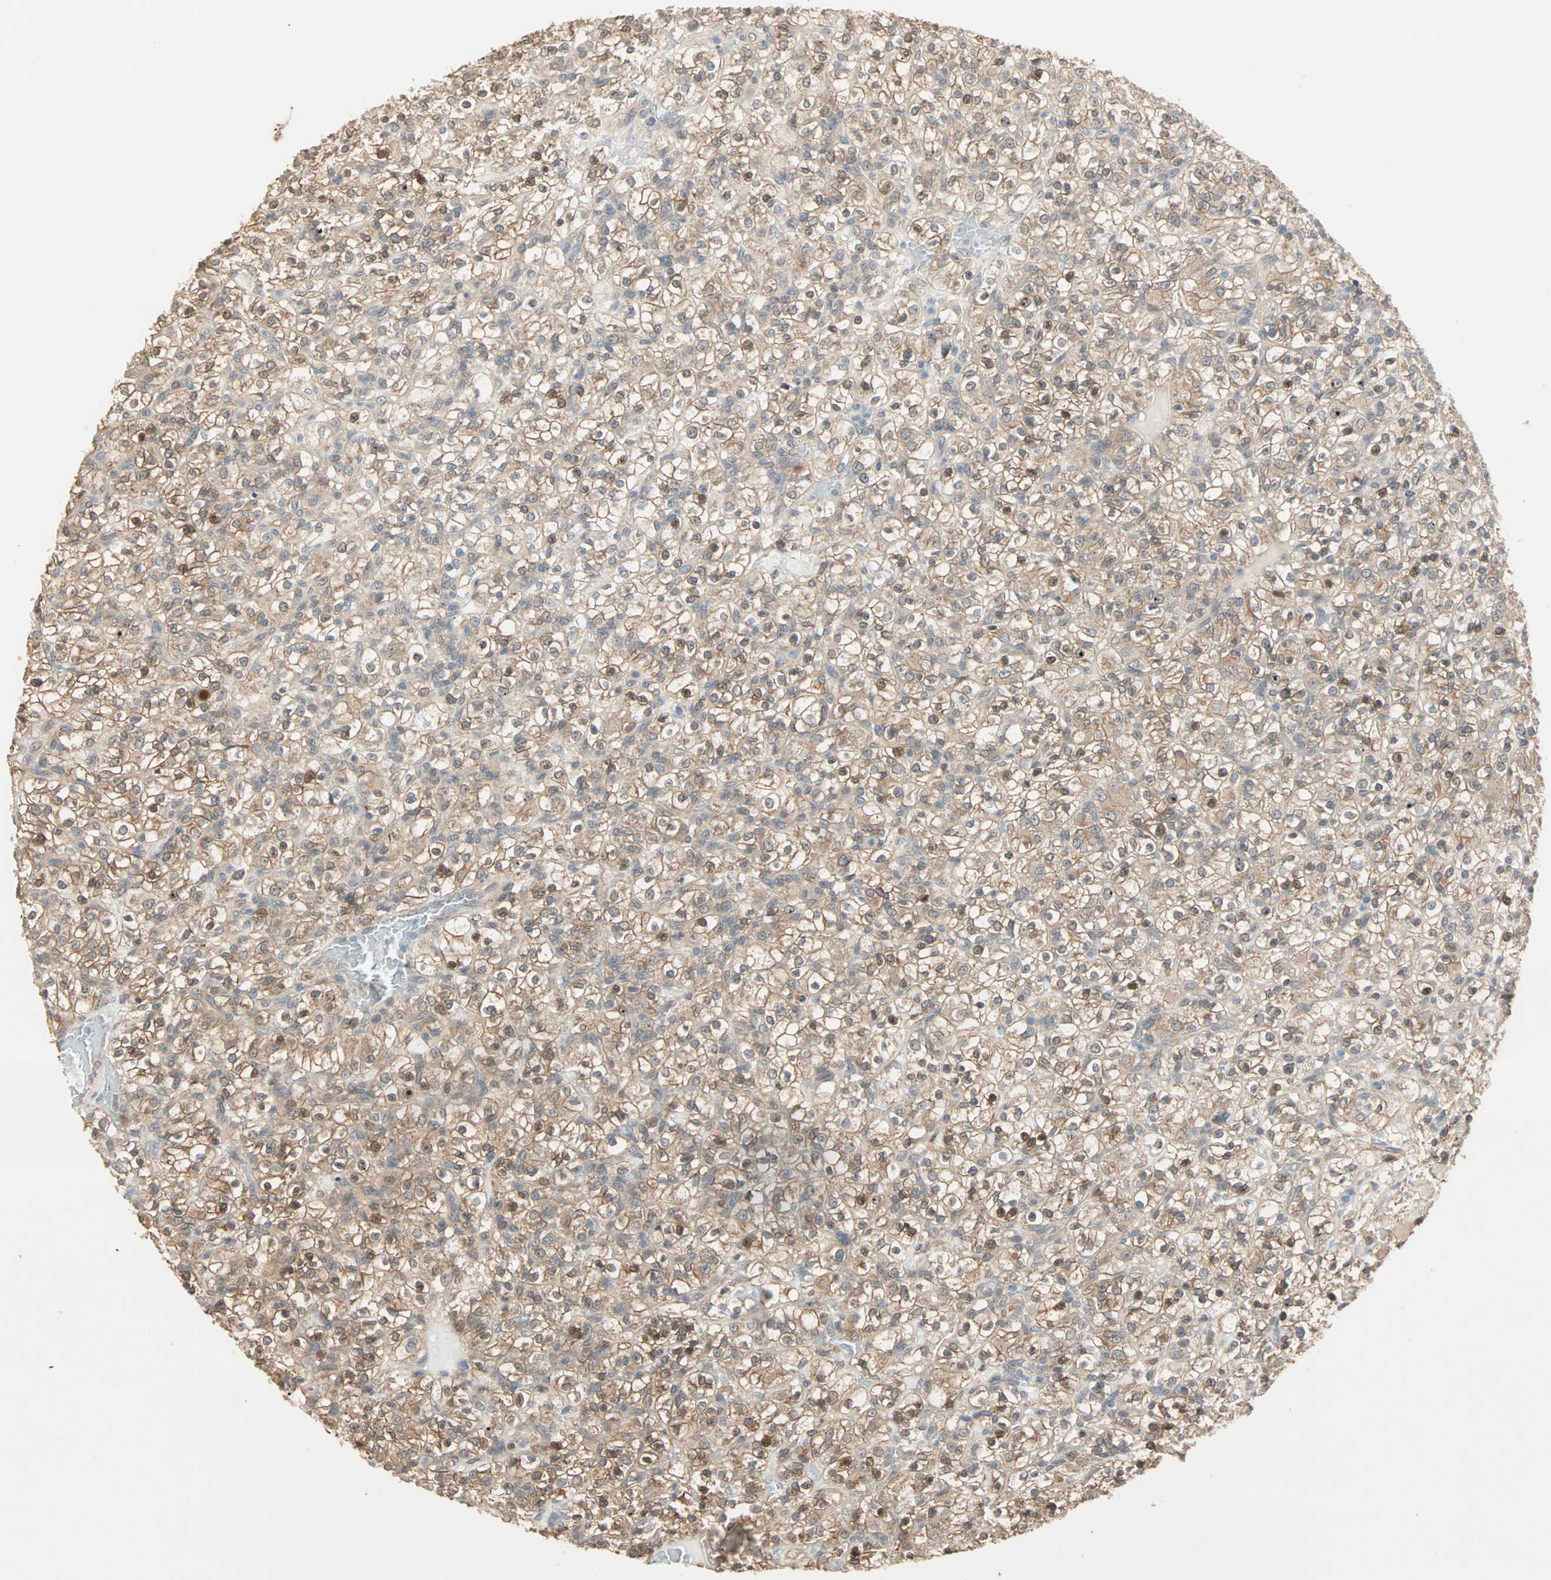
{"staining": {"intensity": "moderate", "quantity": ">75%", "location": "cytoplasmic/membranous,nuclear"}, "tissue": "renal cancer", "cell_type": "Tumor cells", "image_type": "cancer", "snomed": [{"axis": "morphology", "description": "Normal tissue, NOS"}, {"axis": "morphology", "description": "Adenocarcinoma, NOS"}, {"axis": "topography", "description": "Kidney"}], "caption": "Immunohistochemical staining of renal cancer (adenocarcinoma) shows medium levels of moderate cytoplasmic/membranous and nuclear protein expression in about >75% of tumor cells.", "gene": "TTF2", "patient": {"sex": "female", "age": 72}}